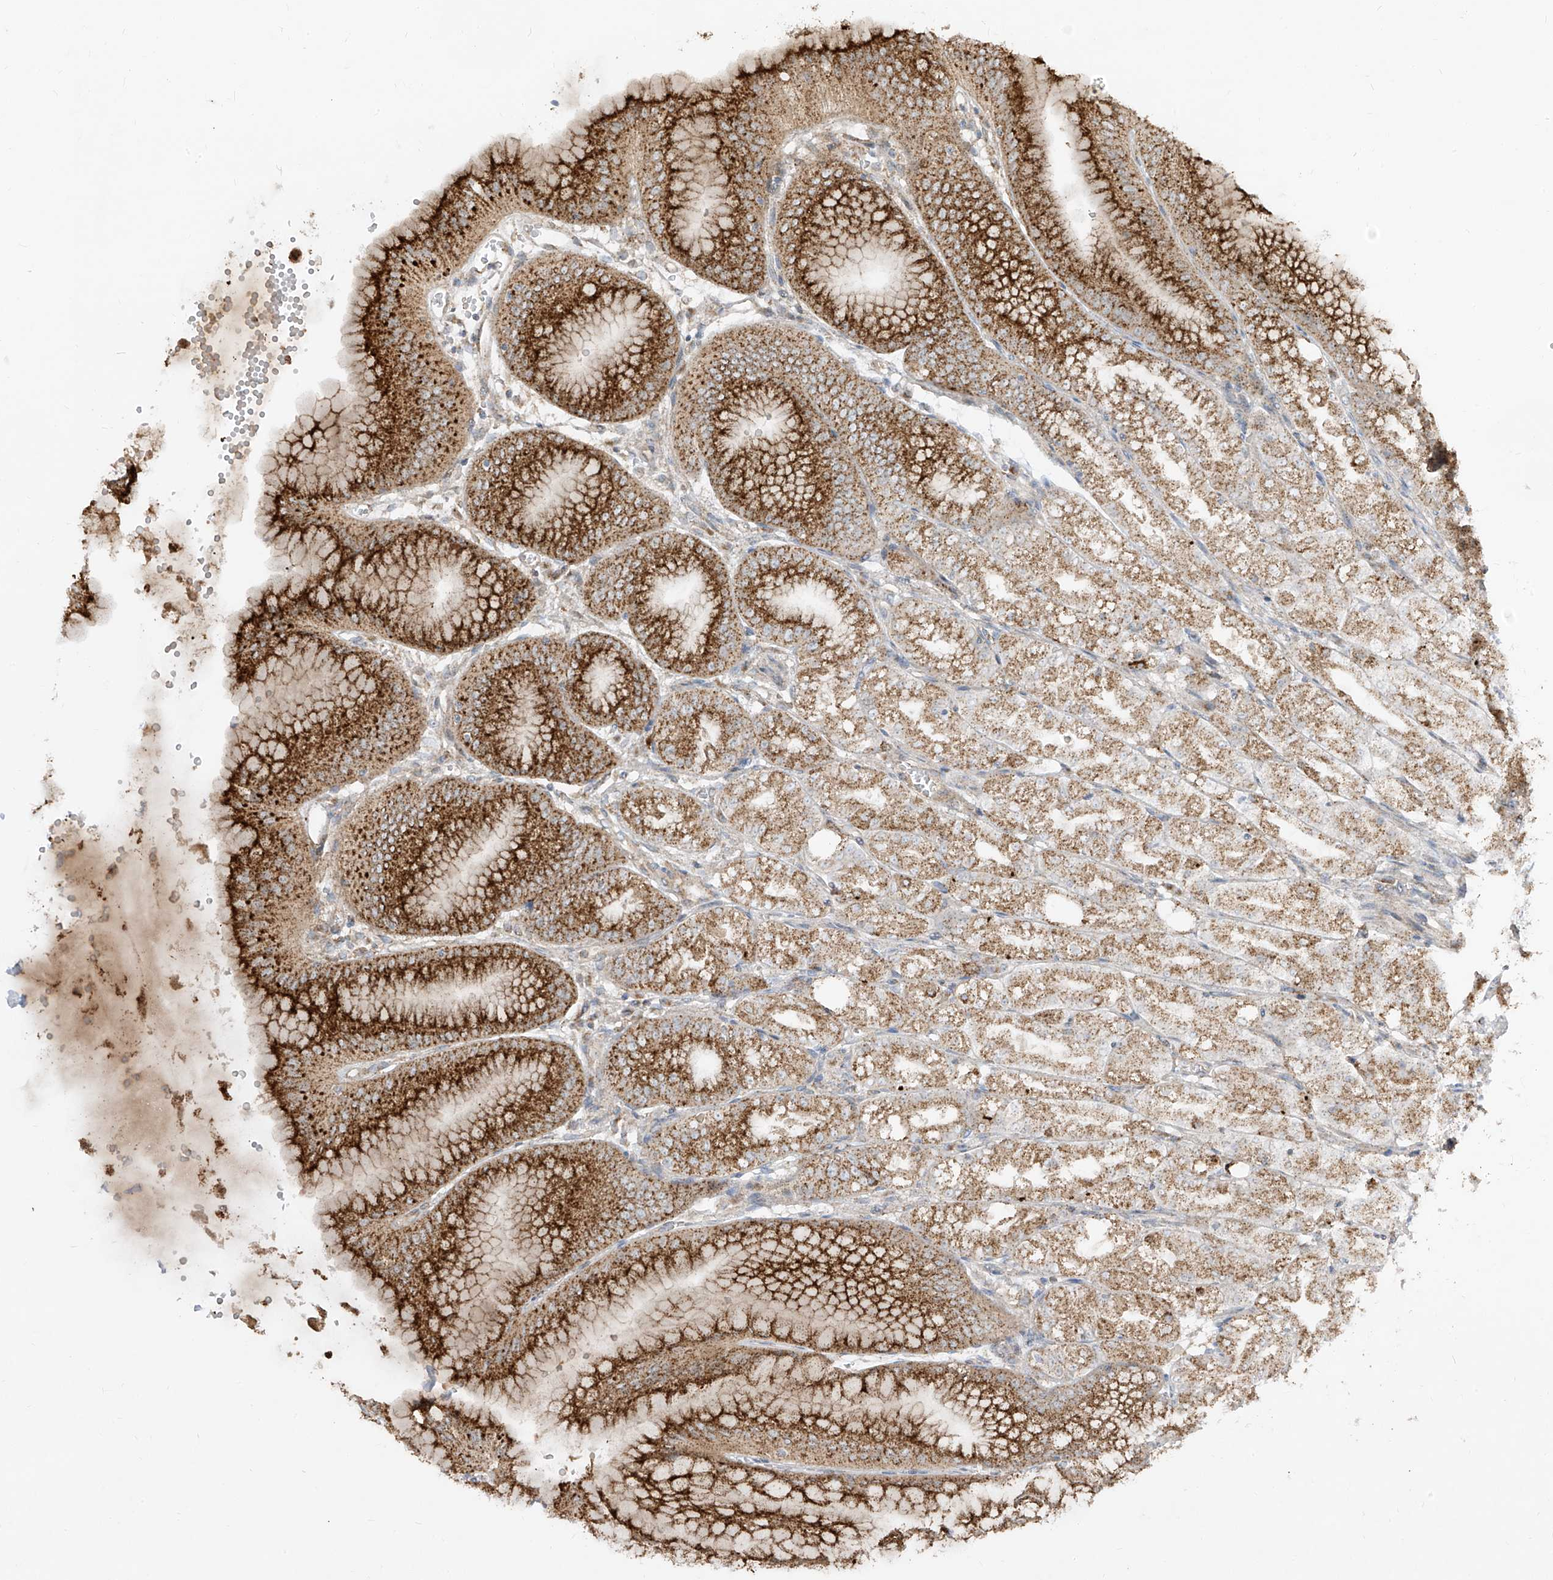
{"staining": {"intensity": "strong", "quantity": "25%-75%", "location": "cytoplasmic/membranous"}, "tissue": "stomach", "cell_type": "Glandular cells", "image_type": "normal", "snomed": [{"axis": "morphology", "description": "Normal tissue, NOS"}, {"axis": "topography", "description": "Stomach, lower"}], "caption": "Stomach stained with DAB (3,3'-diaminobenzidine) immunohistochemistry displays high levels of strong cytoplasmic/membranous expression in approximately 25%-75% of glandular cells.", "gene": "ABCD3", "patient": {"sex": "male", "age": 71}}